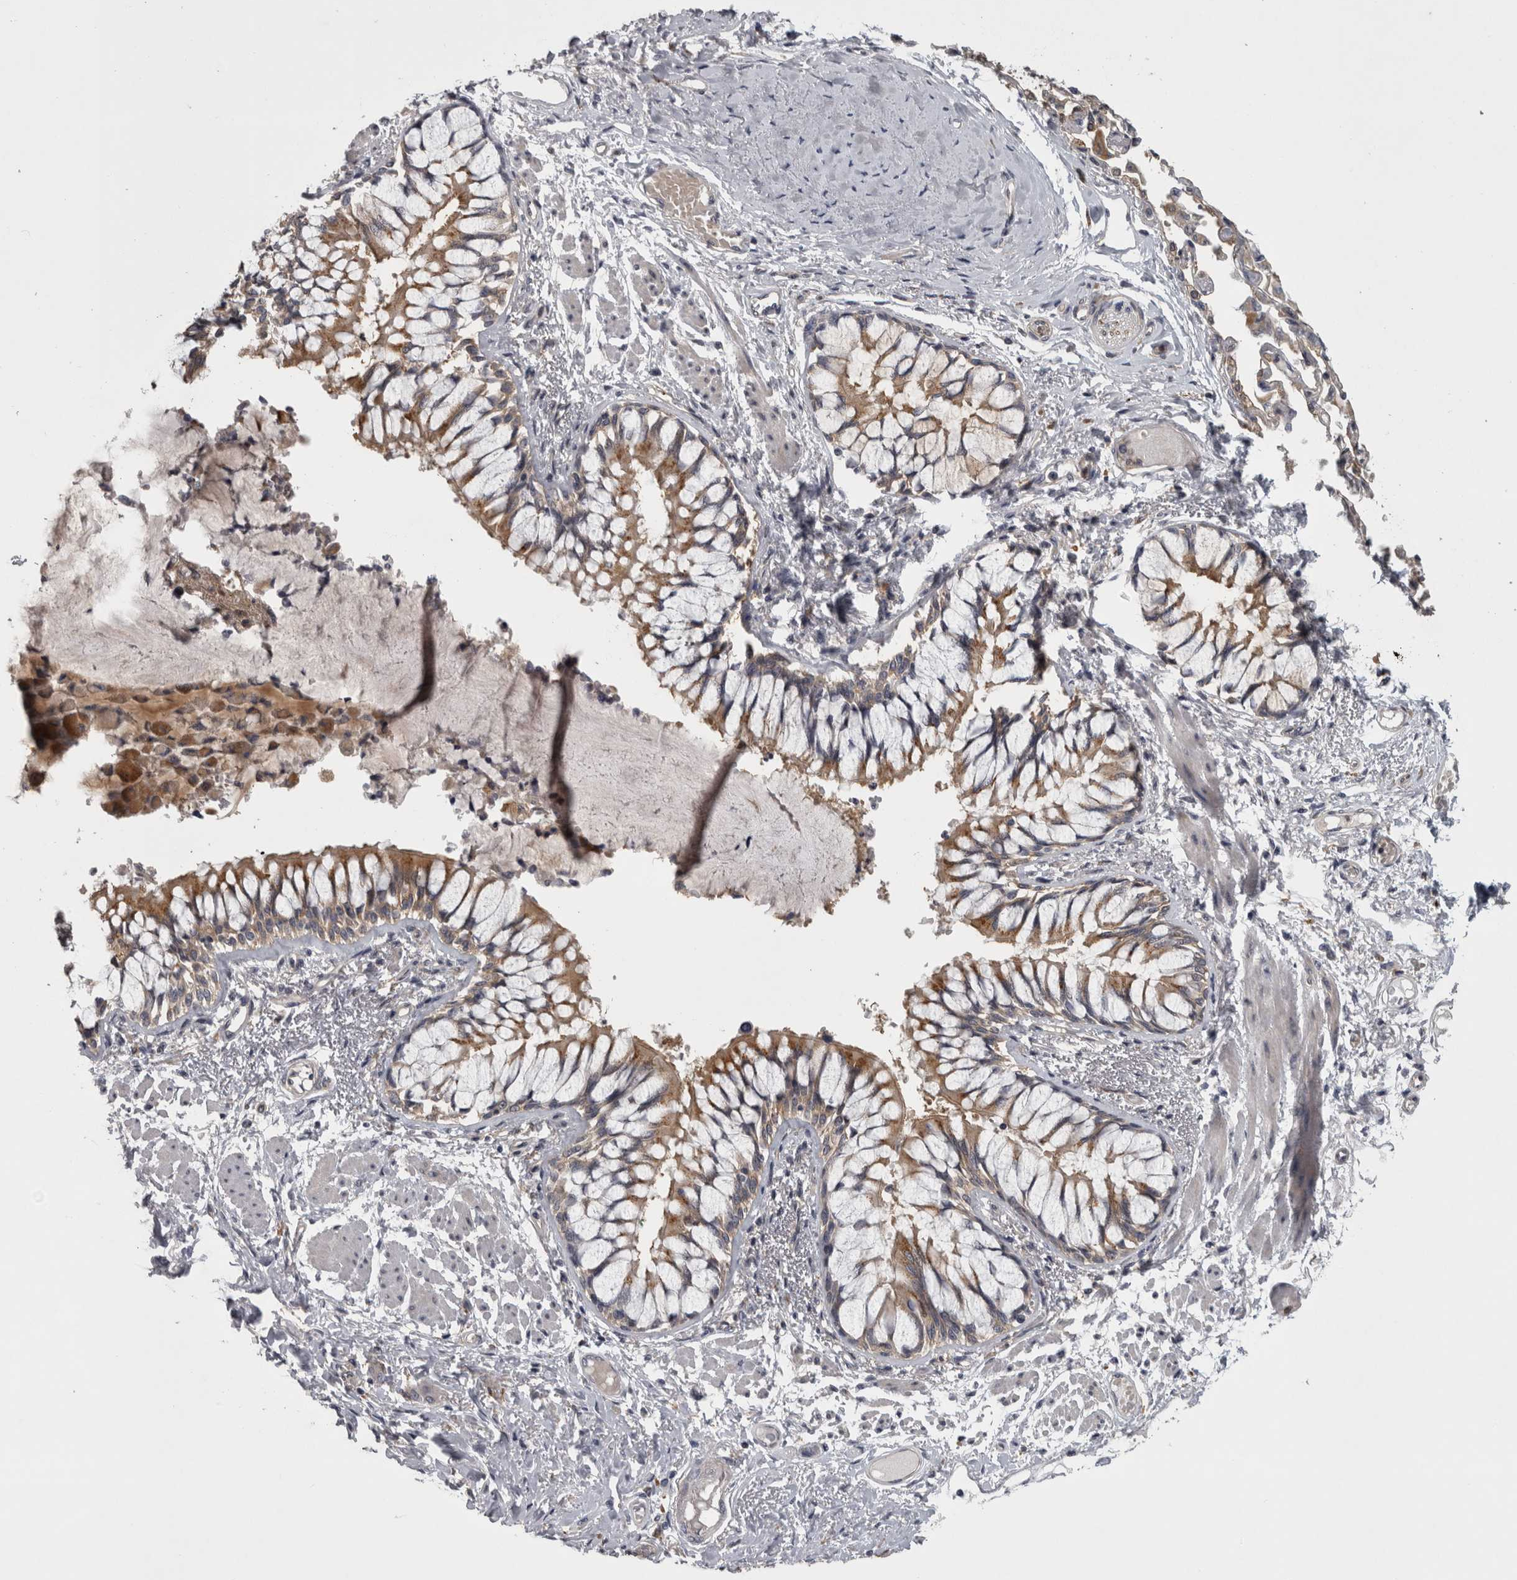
{"staining": {"intensity": "moderate", "quantity": ">75%", "location": "cytoplasmic/membranous"}, "tissue": "bronchus", "cell_type": "Respiratory epithelial cells", "image_type": "normal", "snomed": [{"axis": "morphology", "description": "Normal tissue, NOS"}, {"axis": "topography", "description": "Cartilage tissue"}, {"axis": "topography", "description": "Bronchus"}, {"axis": "topography", "description": "Lung"}], "caption": "Respiratory epithelial cells exhibit moderate cytoplasmic/membranous staining in approximately >75% of cells in benign bronchus. Immunohistochemistry (ihc) stains the protein of interest in brown and the nuclei are stained blue.", "gene": "PRKCI", "patient": {"sex": "male", "age": 64}}